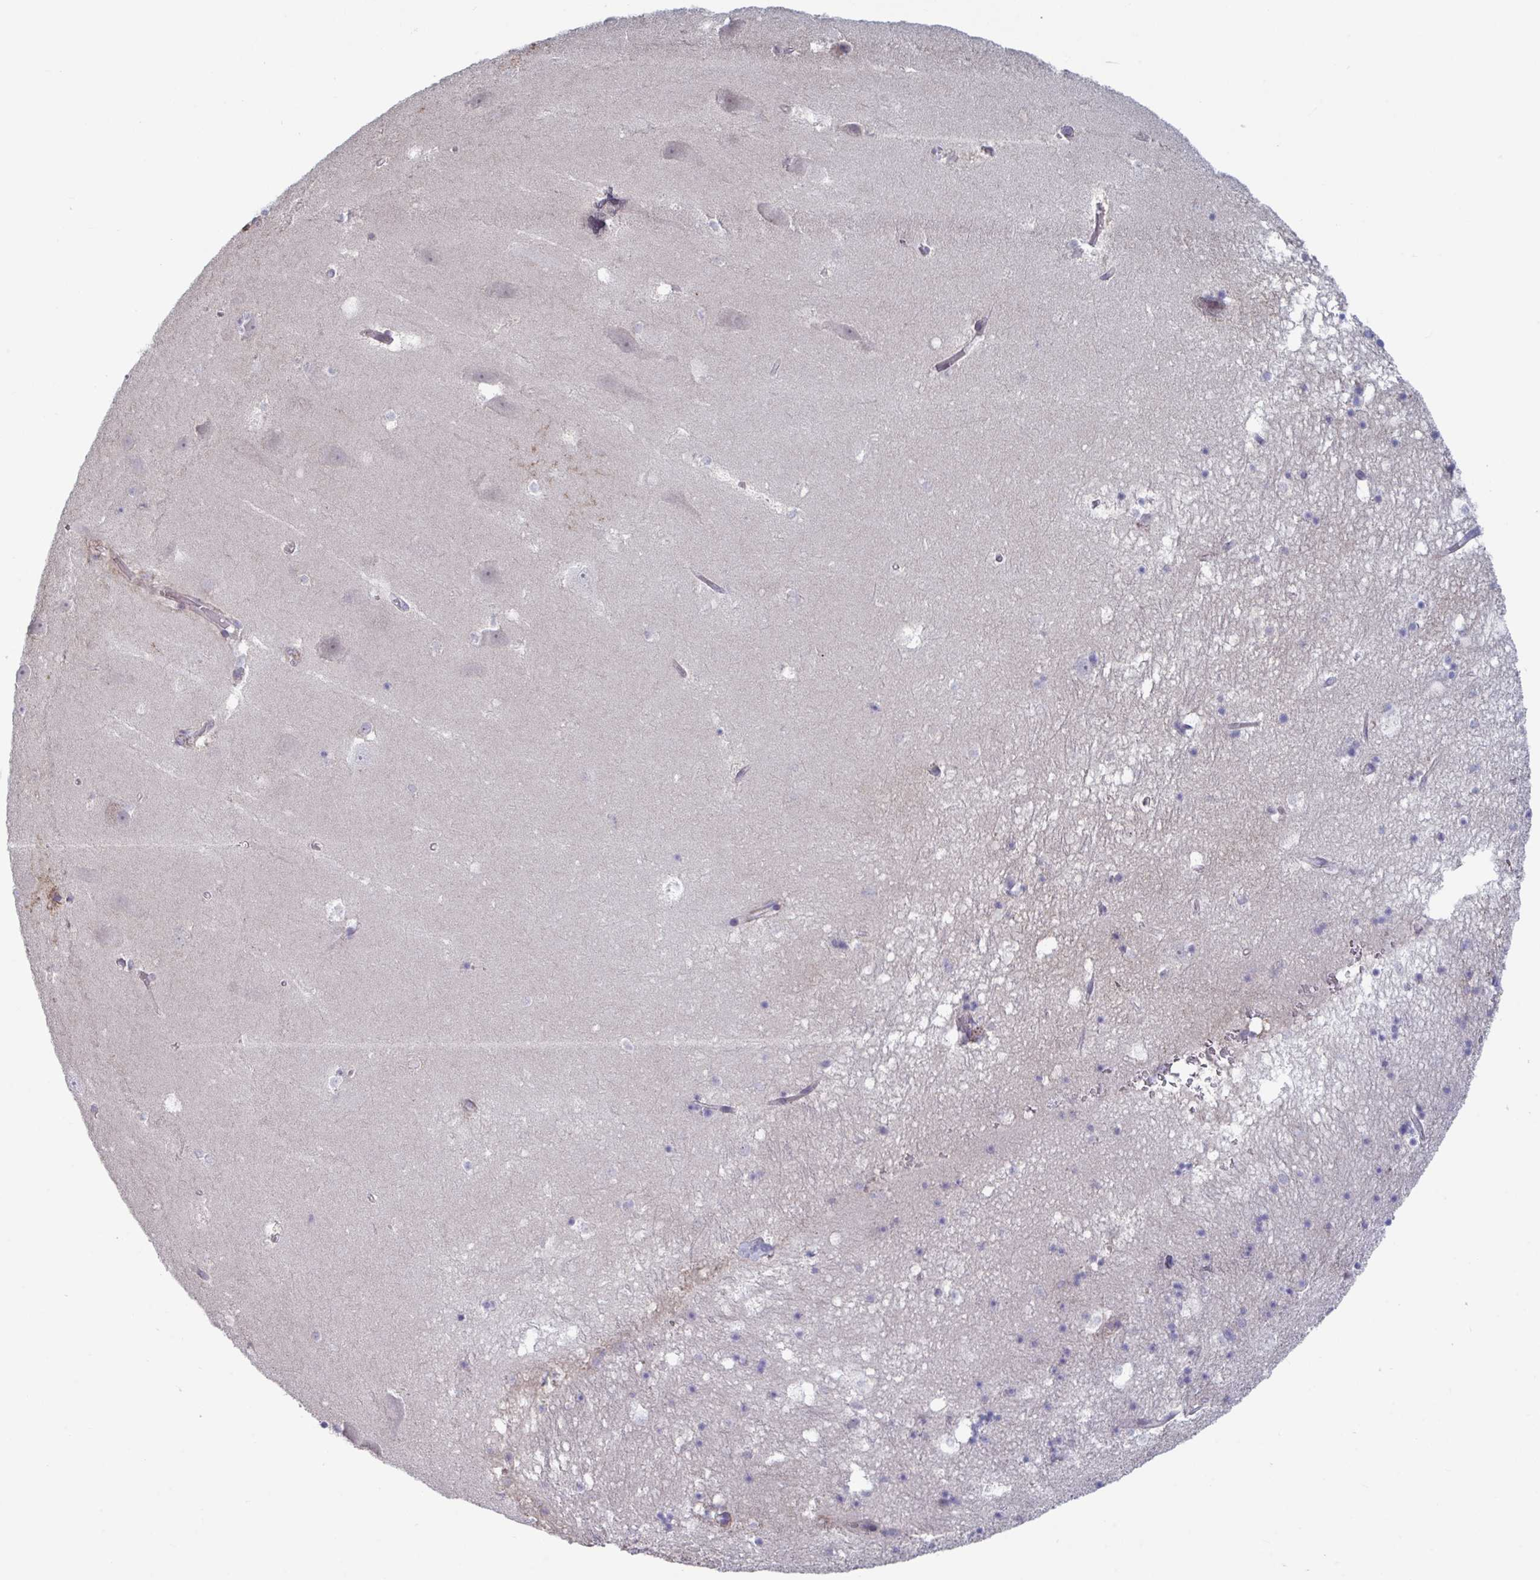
{"staining": {"intensity": "negative", "quantity": "none", "location": "none"}, "tissue": "hippocampus", "cell_type": "Glial cells", "image_type": "normal", "snomed": [{"axis": "morphology", "description": "Normal tissue, NOS"}, {"axis": "topography", "description": "Hippocampus"}], "caption": "The micrograph exhibits no significant positivity in glial cells of hippocampus. Nuclei are stained in blue.", "gene": "STK26", "patient": {"sex": "male", "age": 58}}